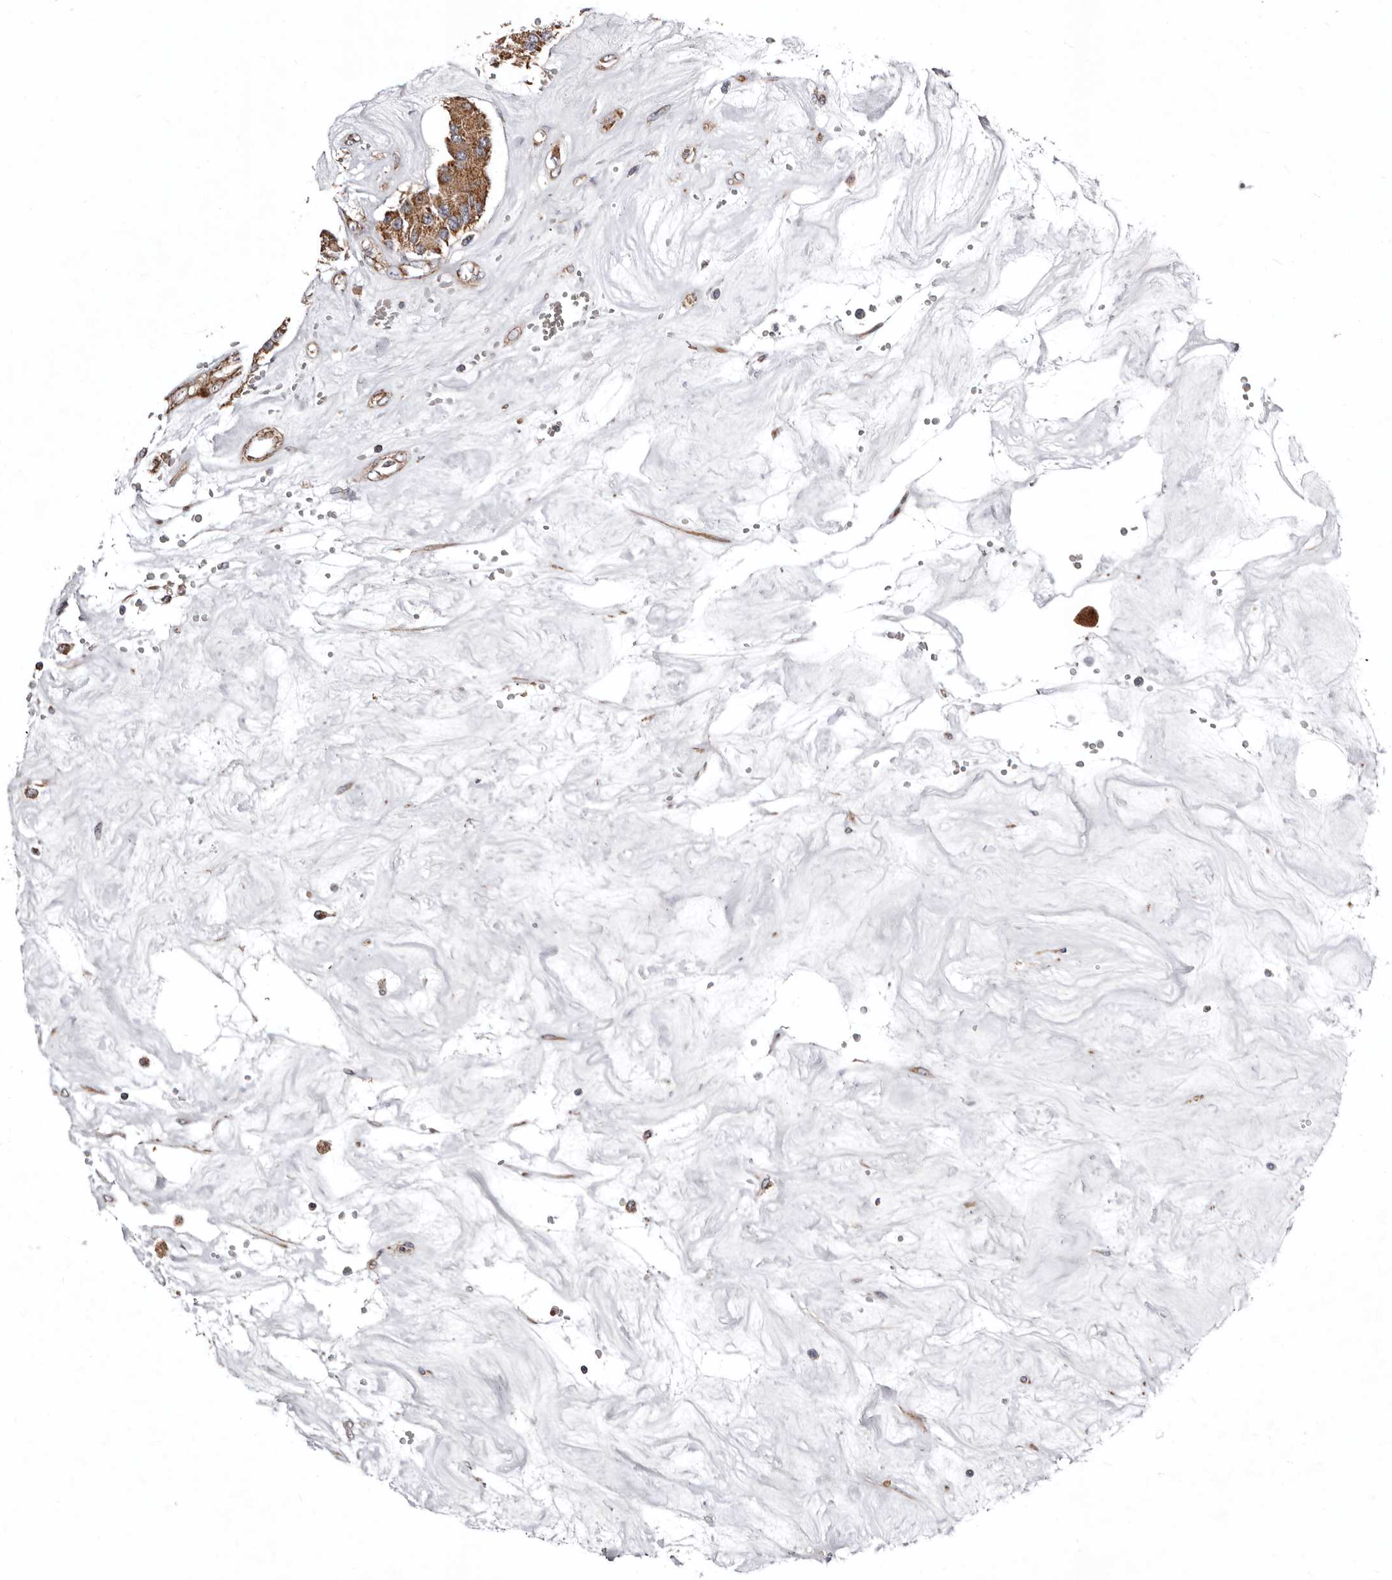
{"staining": {"intensity": "moderate", "quantity": ">75%", "location": "cytoplasmic/membranous"}, "tissue": "carcinoid", "cell_type": "Tumor cells", "image_type": "cancer", "snomed": [{"axis": "morphology", "description": "Carcinoid, malignant, NOS"}, {"axis": "topography", "description": "Pancreas"}], "caption": "Protein expression analysis of carcinoid displays moderate cytoplasmic/membranous staining in about >75% of tumor cells. The staining is performed using DAB (3,3'-diaminobenzidine) brown chromogen to label protein expression. The nuclei are counter-stained blue using hematoxylin.", "gene": "PROKR1", "patient": {"sex": "male", "age": 41}}